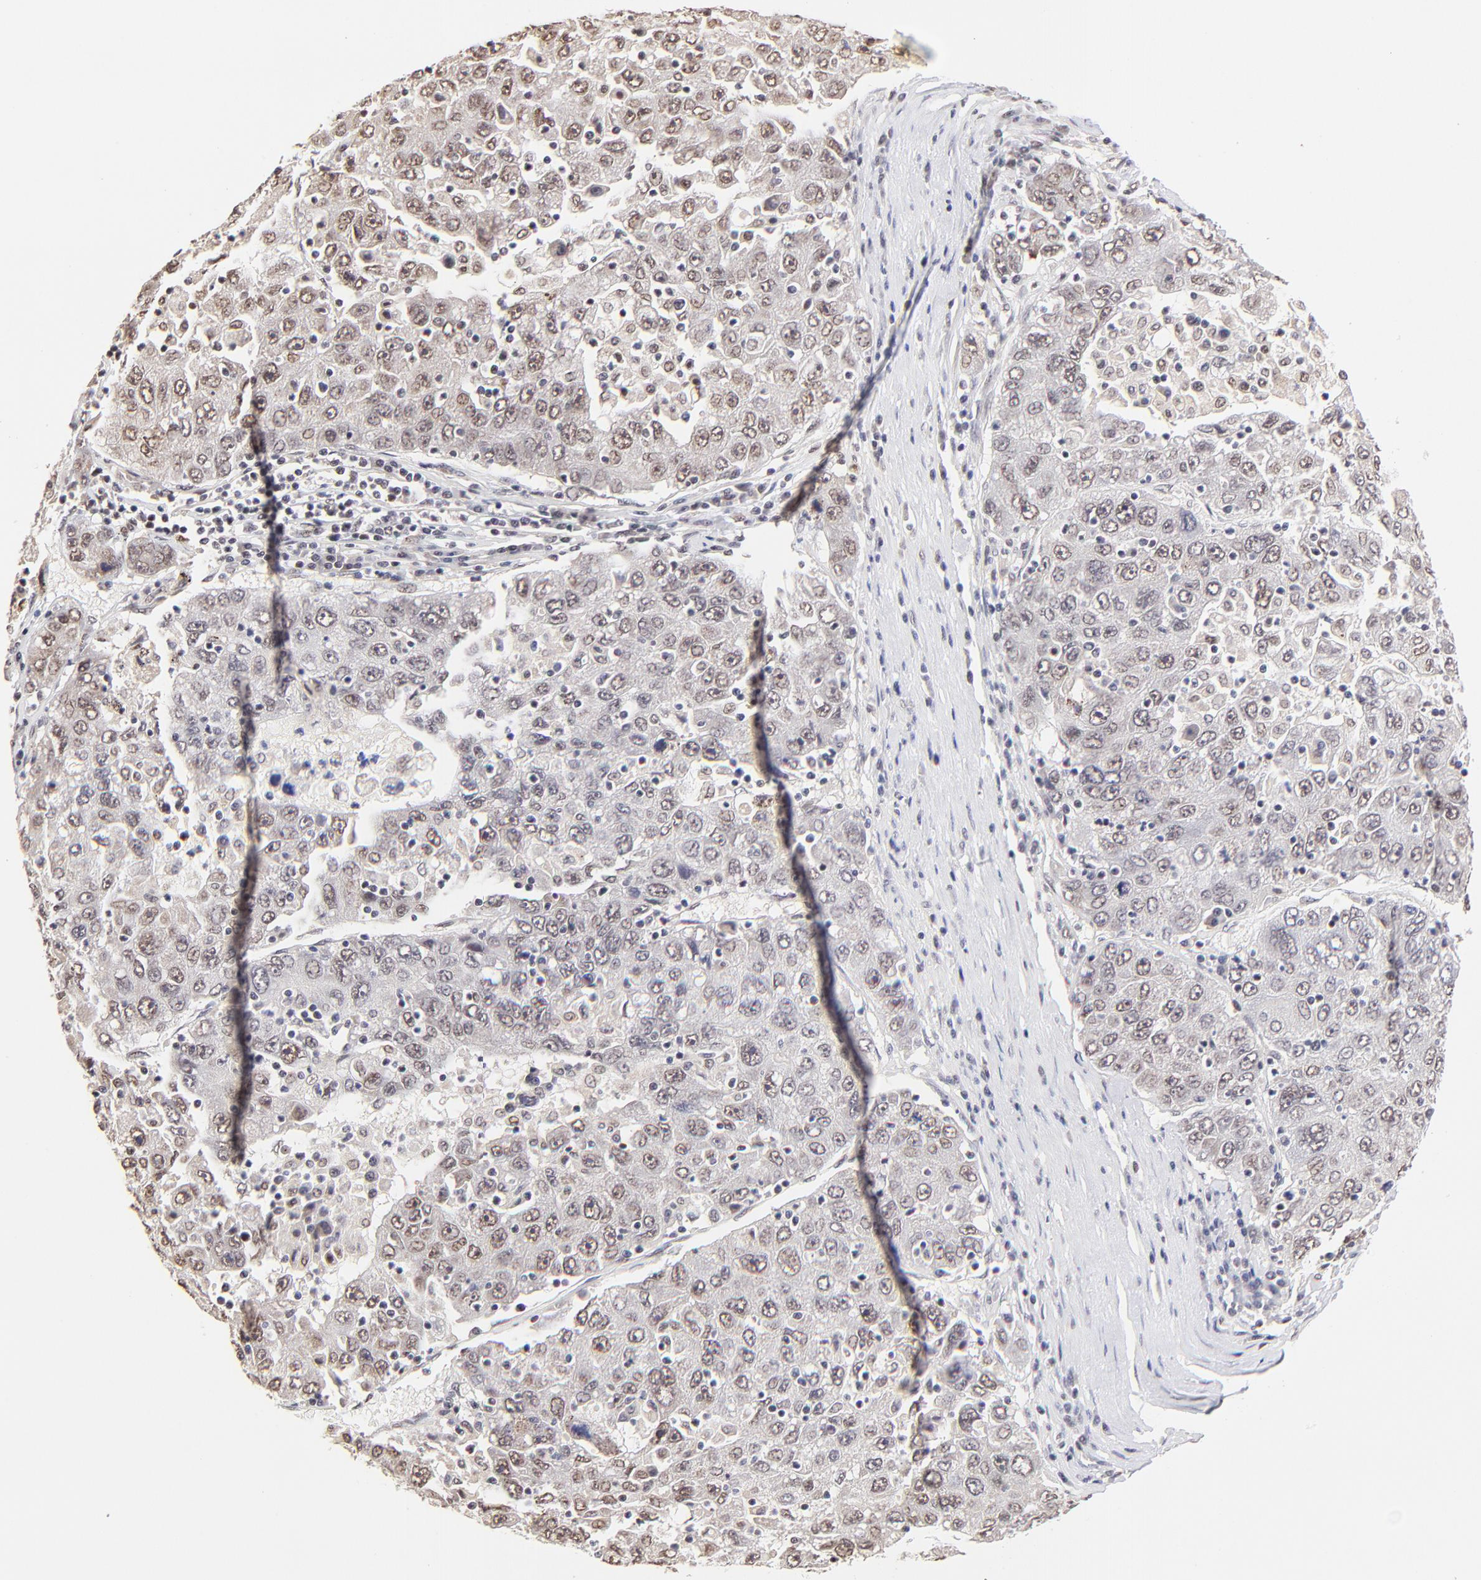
{"staining": {"intensity": "weak", "quantity": "25%-75%", "location": "nuclear"}, "tissue": "liver cancer", "cell_type": "Tumor cells", "image_type": "cancer", "snomed": [{"axis": "morphology", "description": "Carcinoma, Hepatocellular, NOS"}, {"axis": "topography", "description": "Liver"}], "caption": "An IHC image of neoplastic tissue is shown. Protein staining in brown shows weak nuclear positivity in liver cancer within tumor cells.", "gene": "ZNF670", "patient": {"sex": "male", "age": 49}}